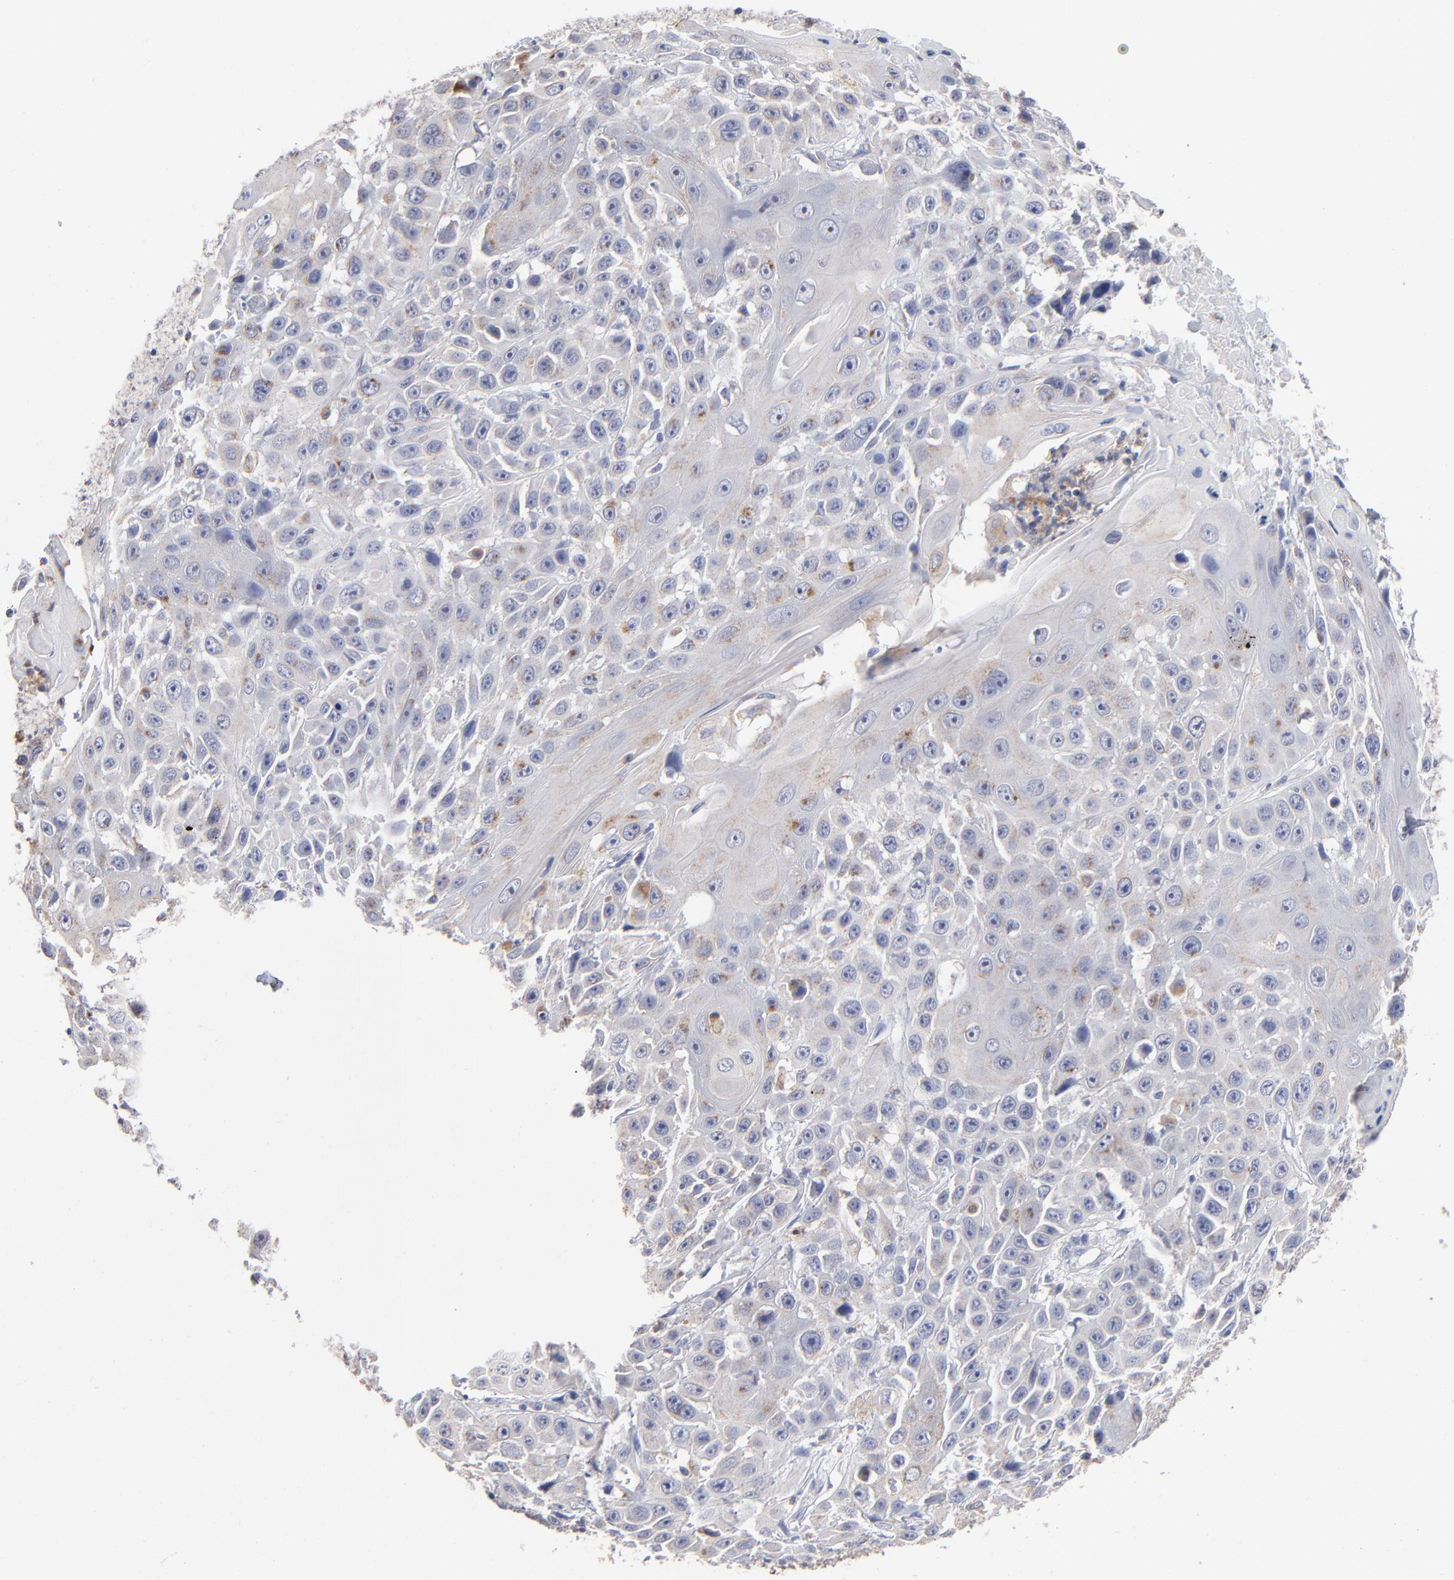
{"staining": {"intensity": "weak", "quantity": "25%-75%", "location": "cytoplasmic/membranous"}, "tissue": "cervical cancer", "cell_type": "Tumor cells", "image_type": "cancer", "snomed": [{"axis": "morphology", "description": "Squamous cell carcinoma, NOS"}, {"axis": "topography", "description": "Cervix"}], "caption": "Protein staining by IHC exhibits weak cytoplasmic/membranous staining in approximately 25%-75% of tumor cells in squamous cell carcinoma (cervical).", "gene": "RRAGB", "patient": {"sex": "female", "age": 39}}